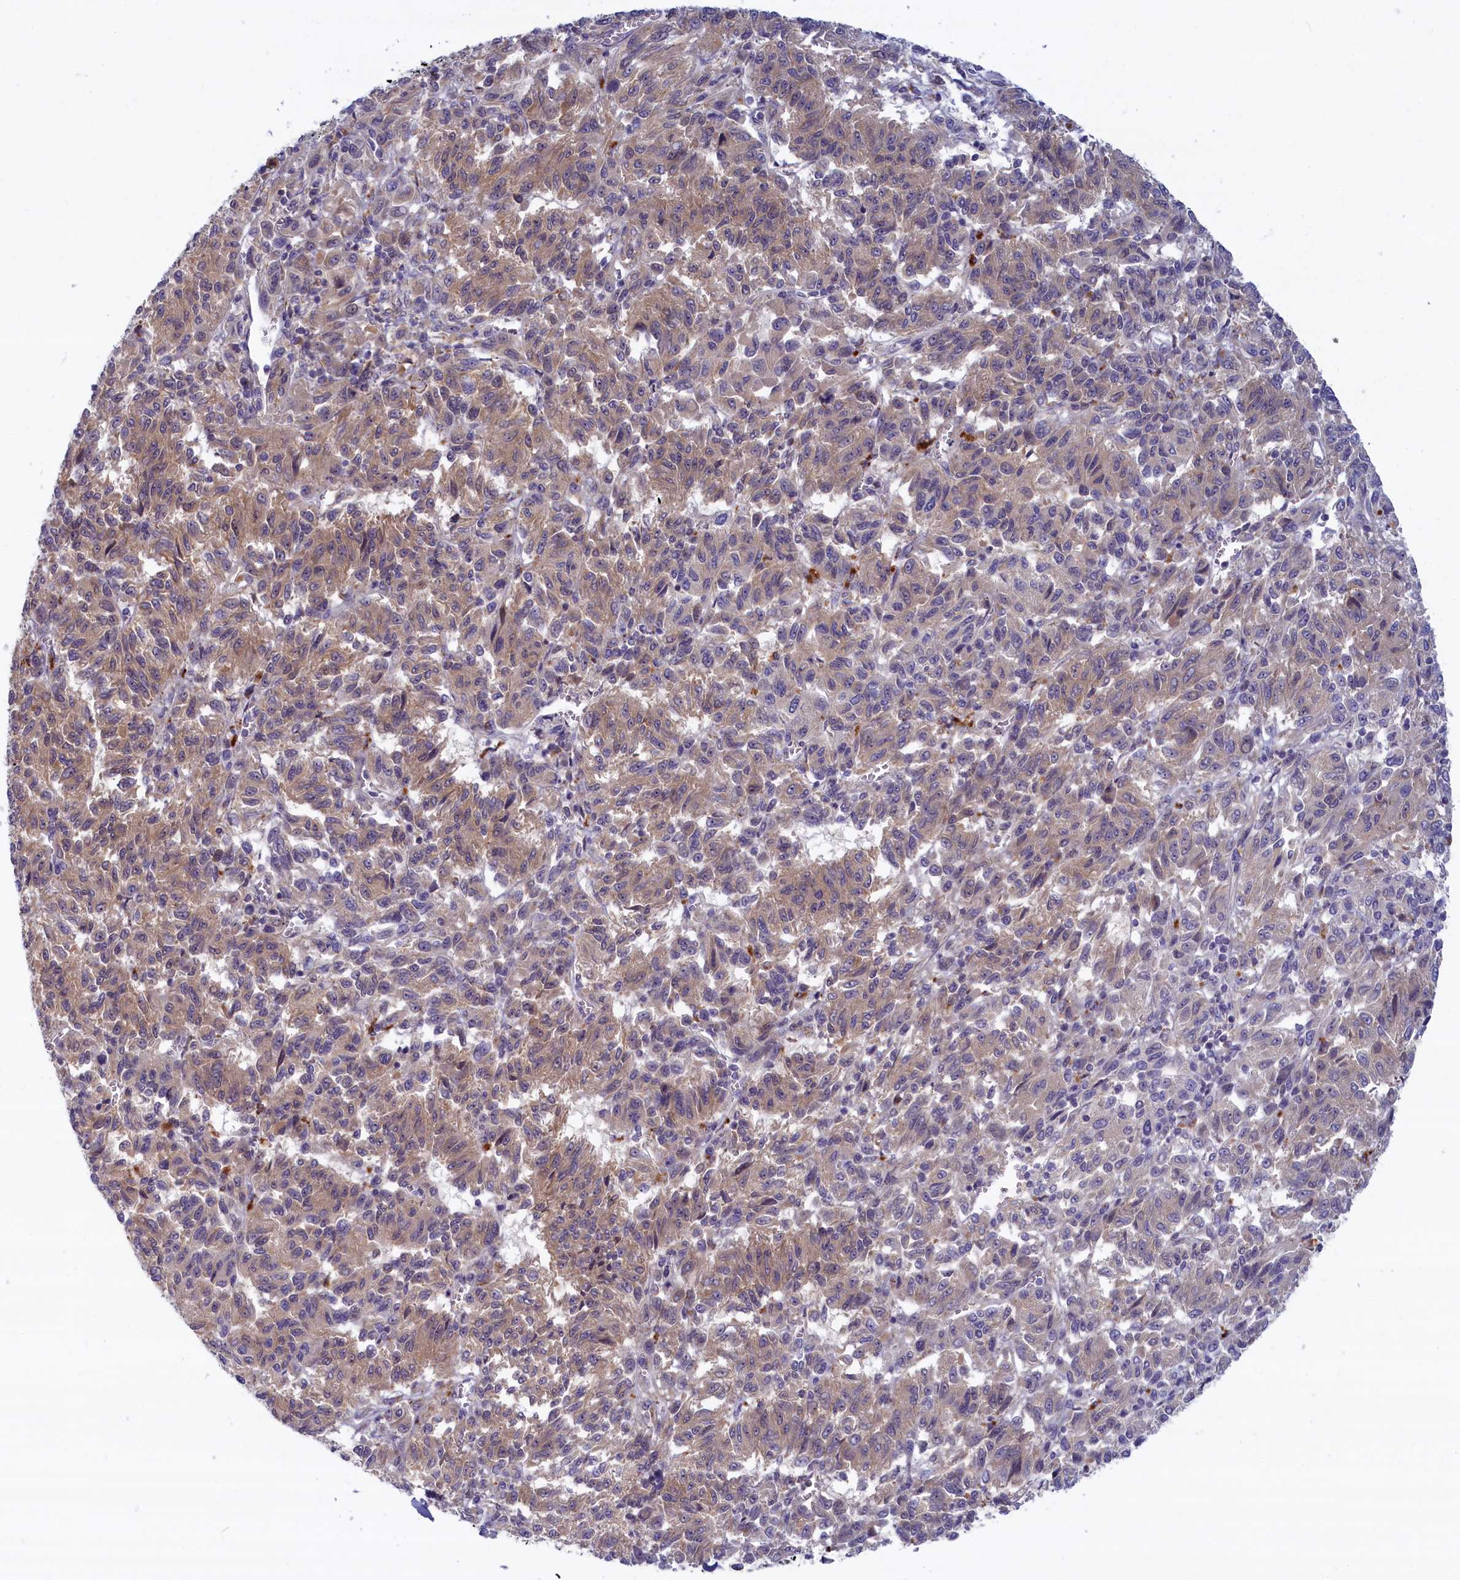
{"staining": {"intensity": "weak", "quantity": "25%-75%", "location": "cytoplasmic/membranous"}, "tissue": "melanoma", "cell_type": "Tumor cells", "image_type": "cancer", "snomed": [{"axis": "morphology", "description": "Malignant melanoma, Metastatic site"}, {"axis": "topography", "description": "Lung"}], "caption": "Immunohistochemistry (IHC) staining of melanoma, which exhibits low levels of weak cytoplasmic/membranous expression in about 25%-75% of tumor cells indicating weak cytoplasmic/membranous protein expression. The staining was performed using DAB (brown) for protein detection and nuclei were counterstained in hematoxylin (blue).", "gene": "FCSK", "patient": {"sex": "male", "age": 64}}